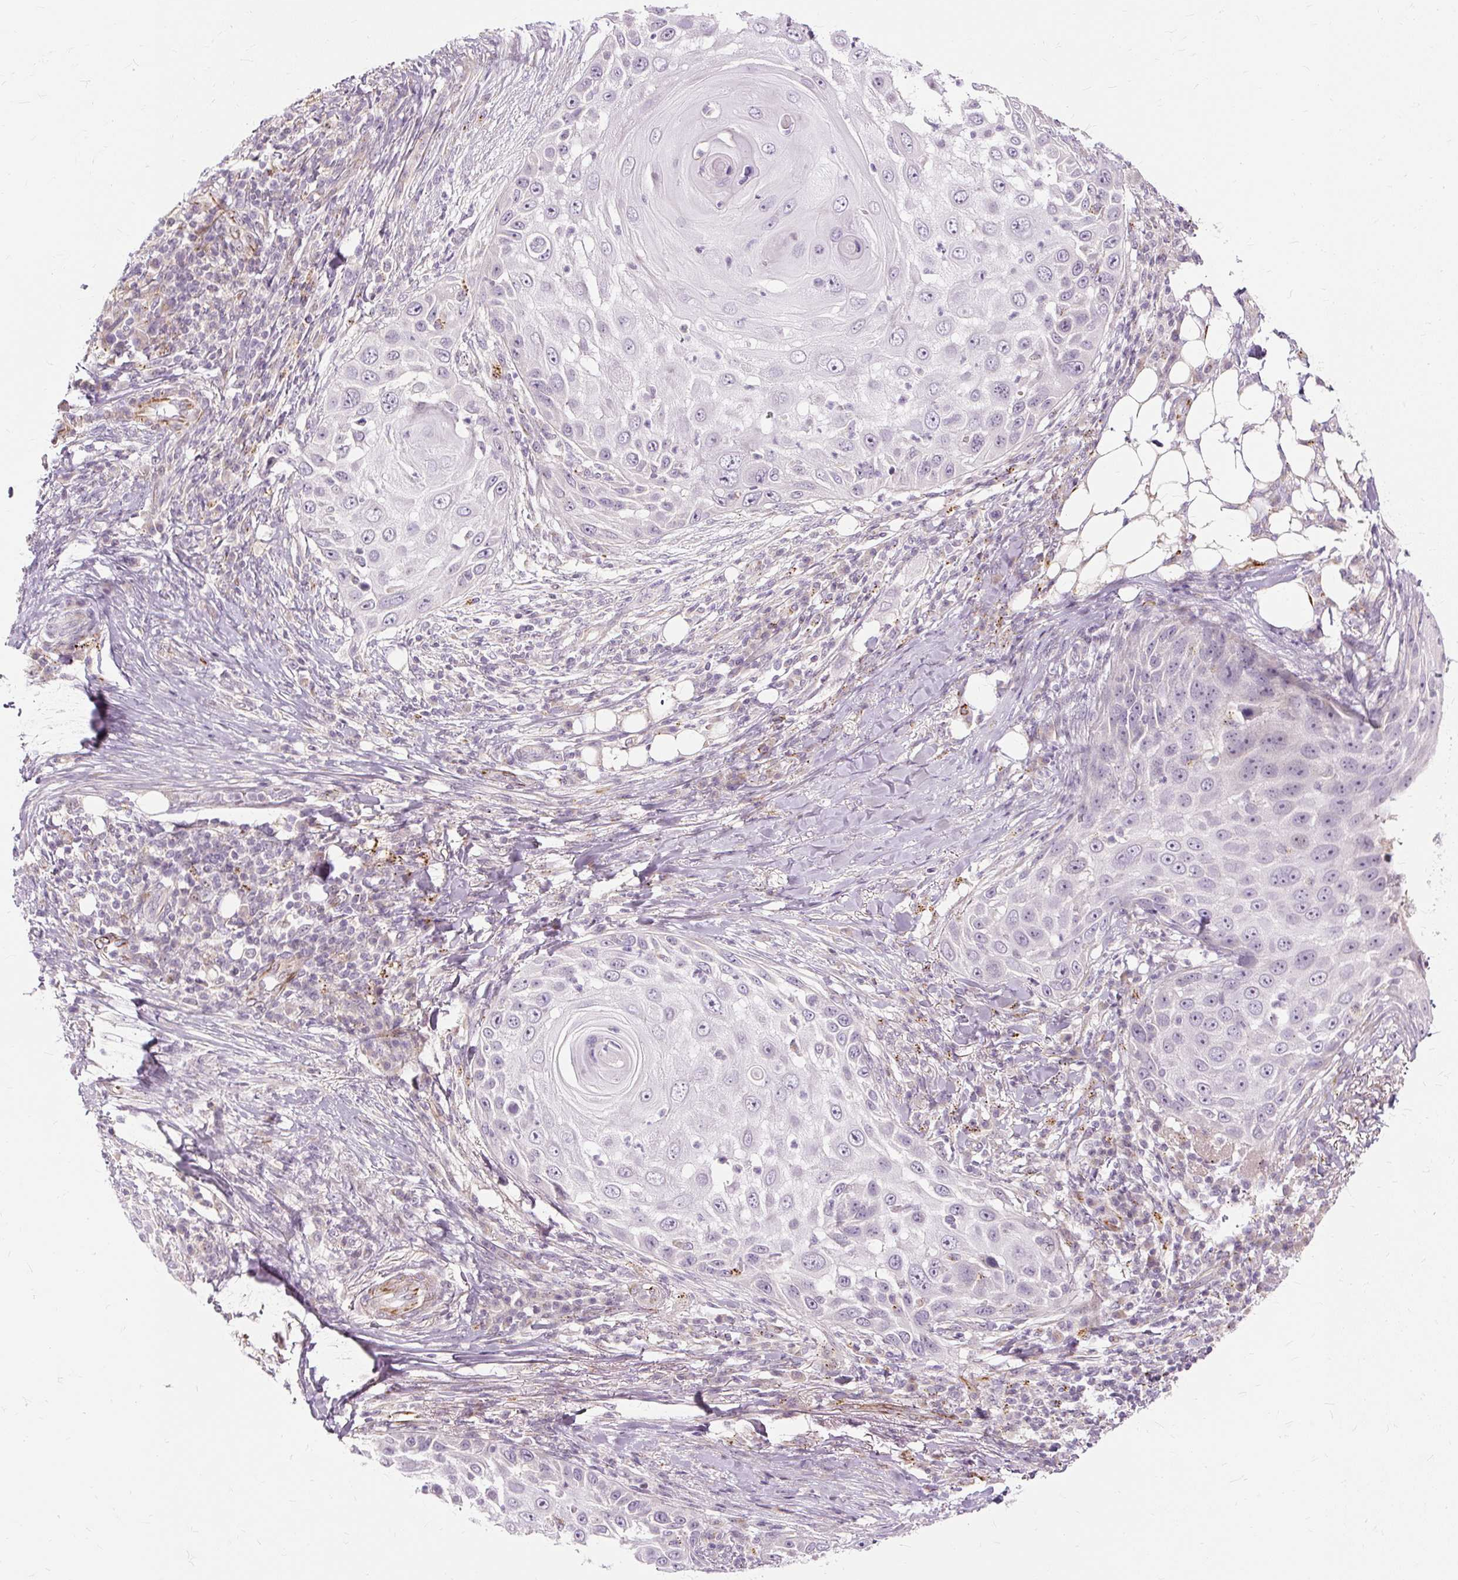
{"staining": {"intensity": "weak", "quantity": "25%-75%", "location": "nuclear"}, "tissue": "skin cancer", "cell_type": "Tumor cells", "image_type": "cancer", "snomed": [{"axis": "morphology", "description": "Squamous cell carcinoma, NOS"}, {"axis": "topography", "description": "Skin"}], "caption": "Protein expression analysis of human squamous cell carcinoma (skin) reveals weak nuclear expression in about 25%-75% of tumor cells.", "gene": "MMACHC", "patient": {"sex": "female", "age": 44}}